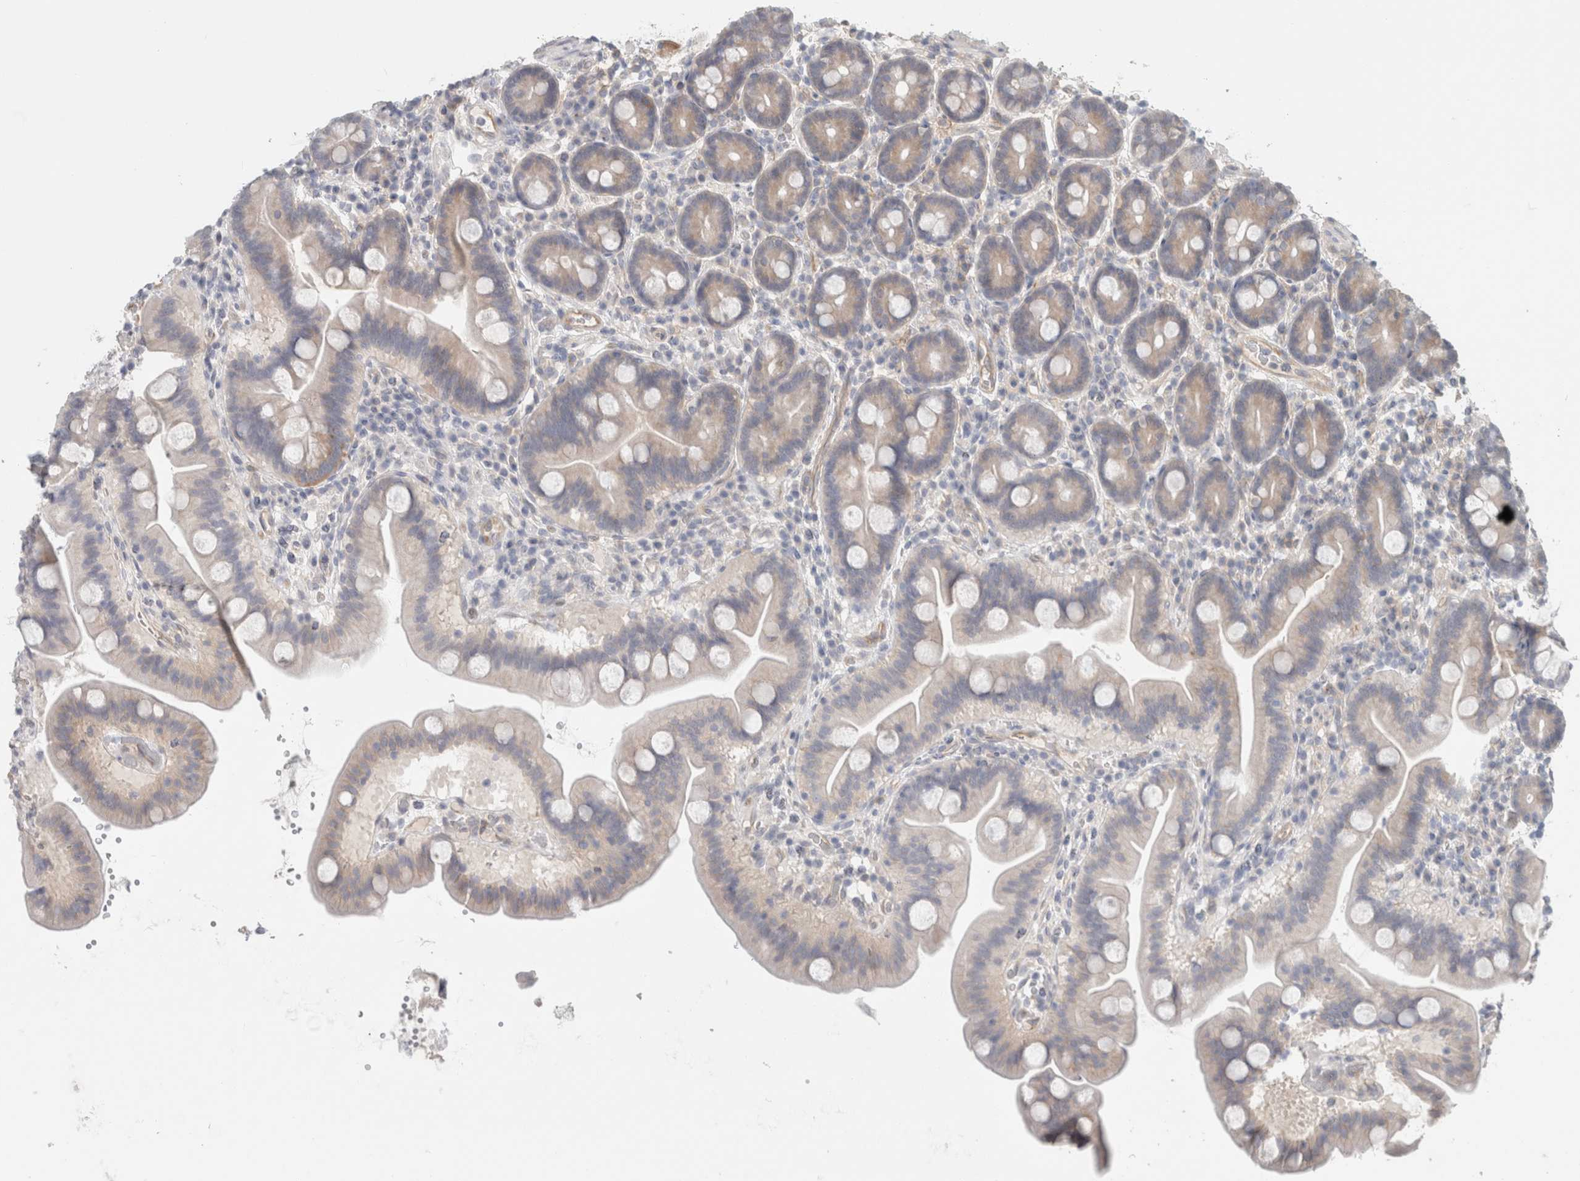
{"staining": {"intensity": "weak", "quantity": "<25%", "location": "cytoplasmic/membranous"}, "tissue": "duodenum", "cell_type": "Glandular cells", "image_type": "normal", "snomed": [{"axis": "morphology", "description": "Normal tissue, NOS"}, {"axis": "topography", "description": "Duodenum"}], "caption": "Immunohistochemistry (IHC) image of benign human duodenum stained for a protein (brown), which shows no expression in glandular cells.", "gene": "RASAL2", "patient": {"sex": "male", "age": 54}}